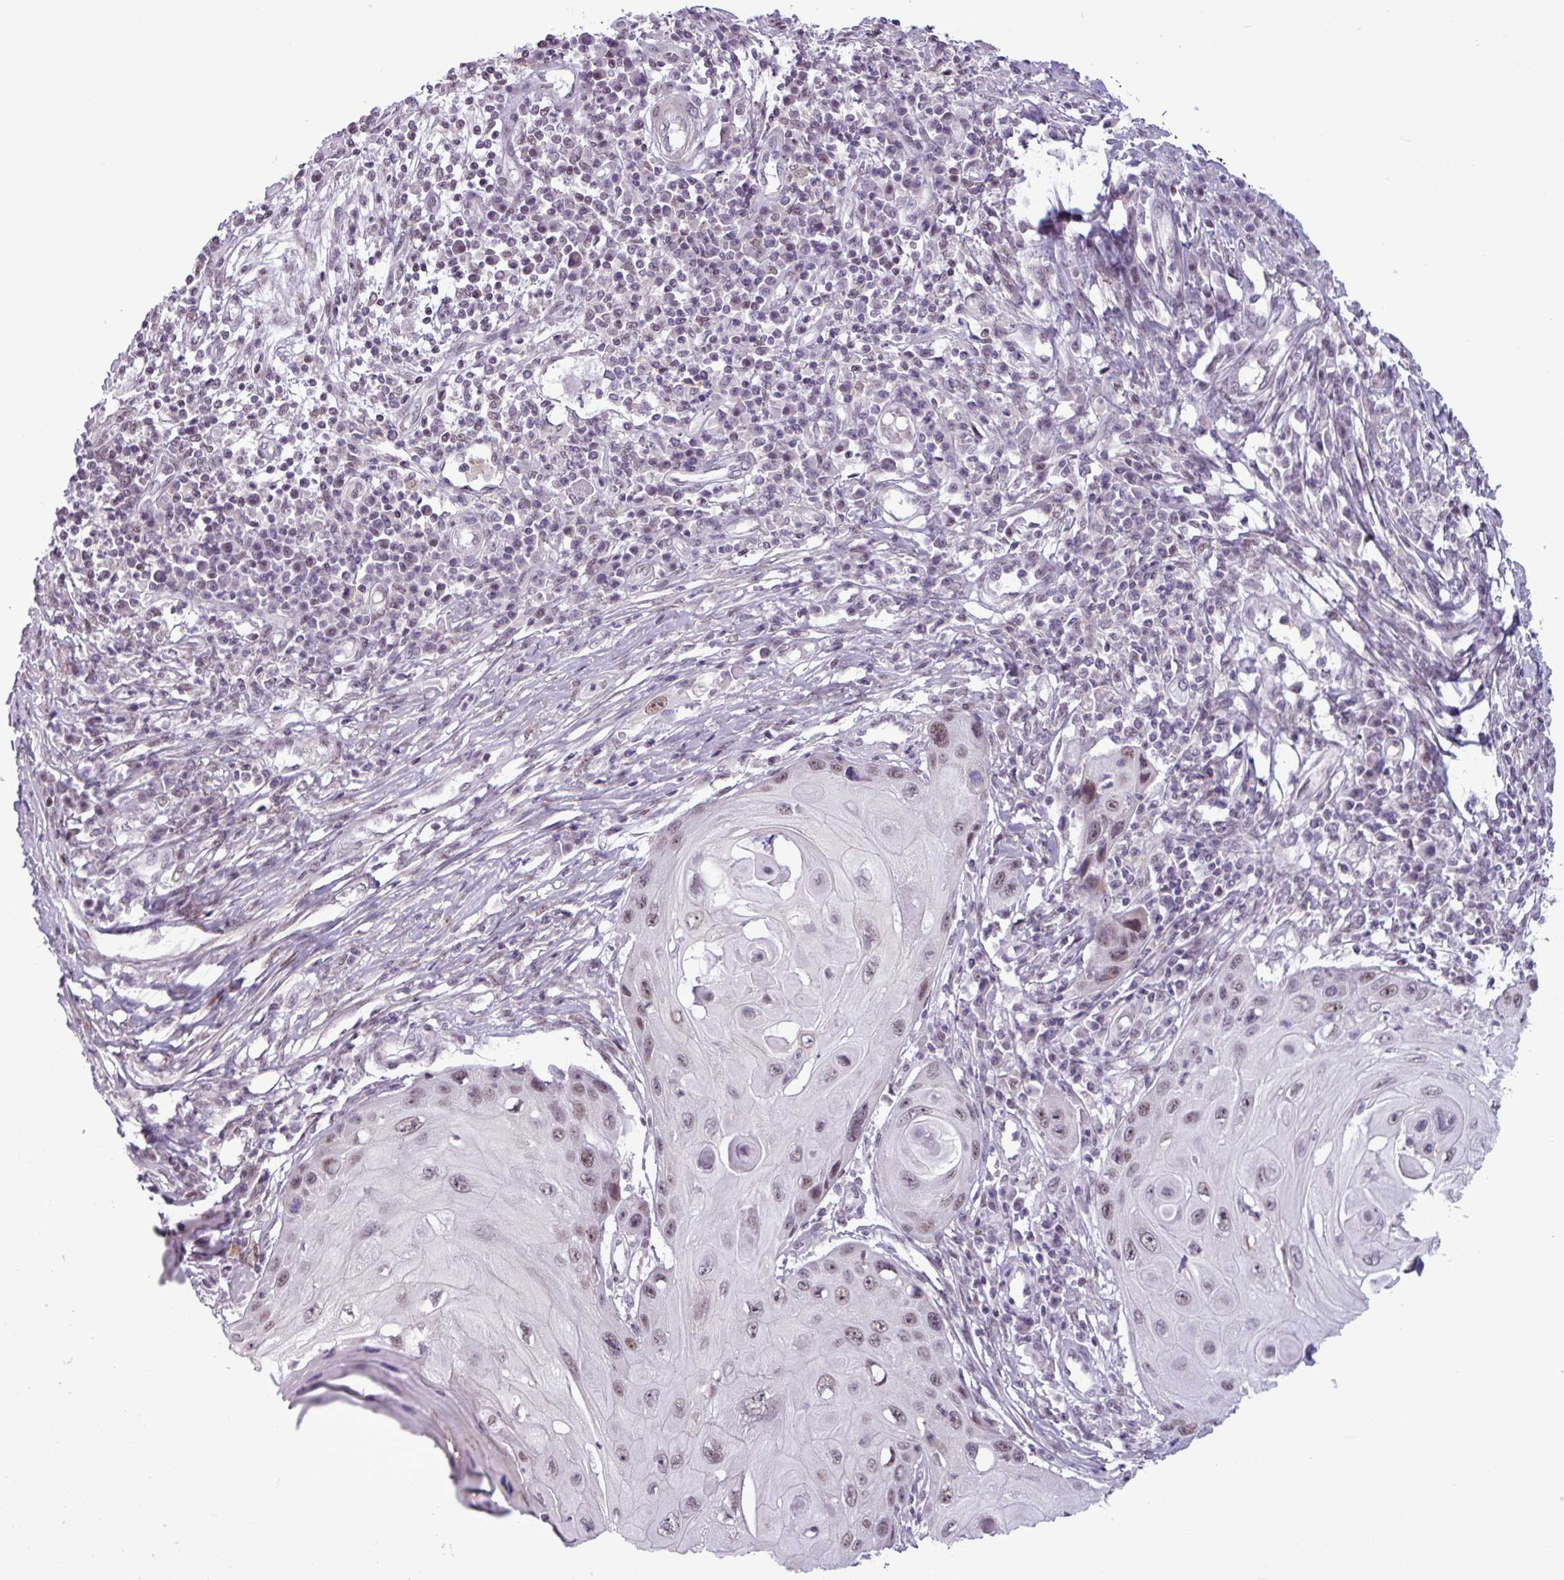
{"staining": {"intensity": "moderate", "quantity": ">75%", "location": "nuclear"}, "tissue": "skin cancer", "cell_type": "Tumor cells", "image_type": "cancer", "snomed": [{"axis": "morphology", "description": "Squamous cell carcinoma, NOS"}, {"axis": "topography", "description": "Skin"}, {"axis": "topography", "description": "Vulva"}], "caption": "Immunohistochemistry staining of squamous cell carcinoma (skin), which reveals medium levels of moderate nuclear staining in approximately >75% of tumor cells indicating moderate nuclear protein expression. The staining was performed using DAB (3,3'-diaminobenzidine) (brown) for protein detection and nuclei were counterstained in hematoxylin (blue).", "gene": "NOTCH2", "patient": {"sex": "female", "age": 44}}